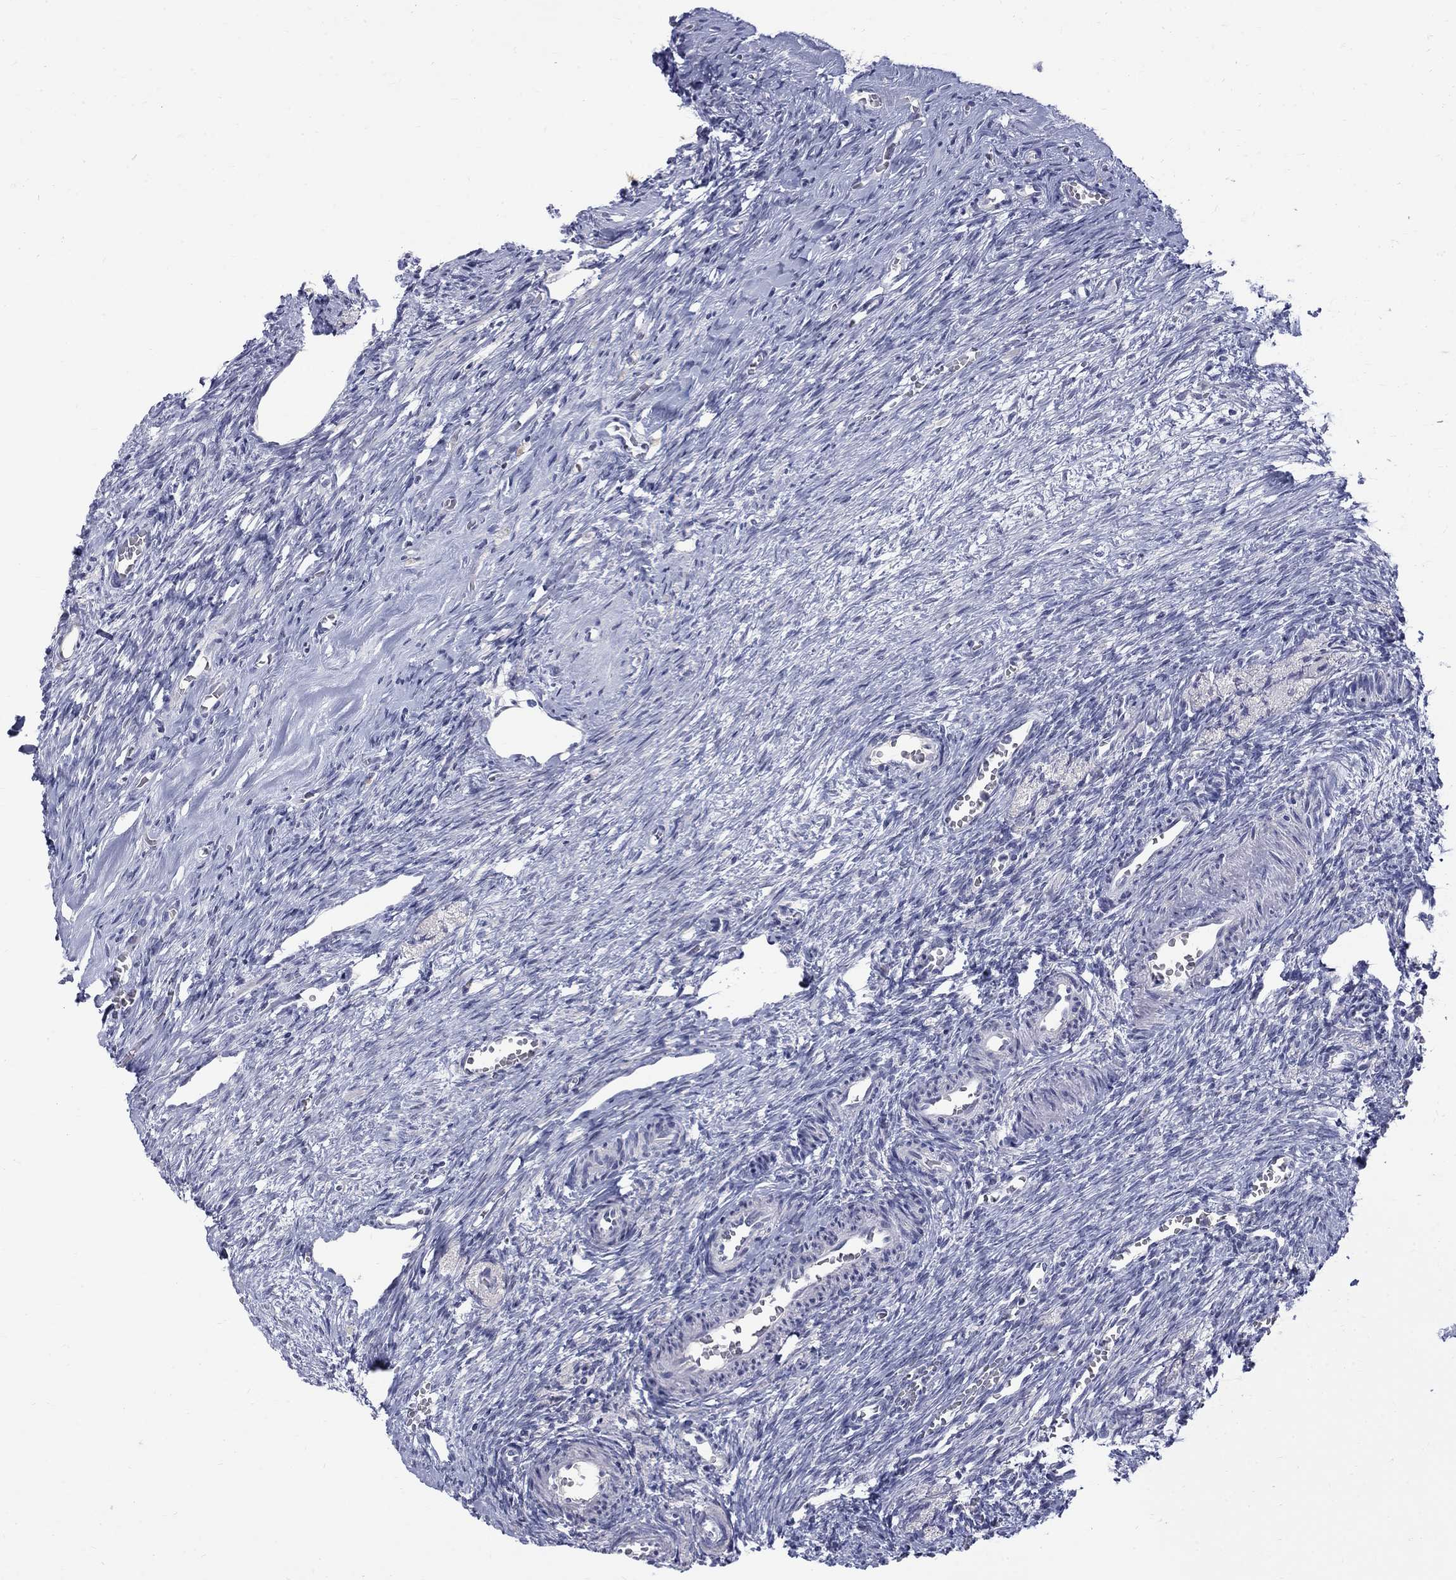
{"staining": {"intensity": "negative", "quantity": "none", "location": "none"}, "tissue": "ovary", "cell_type": "Follicle cells", "image_type": "normal", "snomed": [{"axis": "morphology", "description": "Normal tissue, NOS"}, {"axis": "topography", "description": "Ovary"}], "caption": "This is an immunohistochemistry image of unremarkable ovary. There is no positivity in follicle cells.", "gene": "CTNND2", "patient": {"sex": "female", "age": 39}}